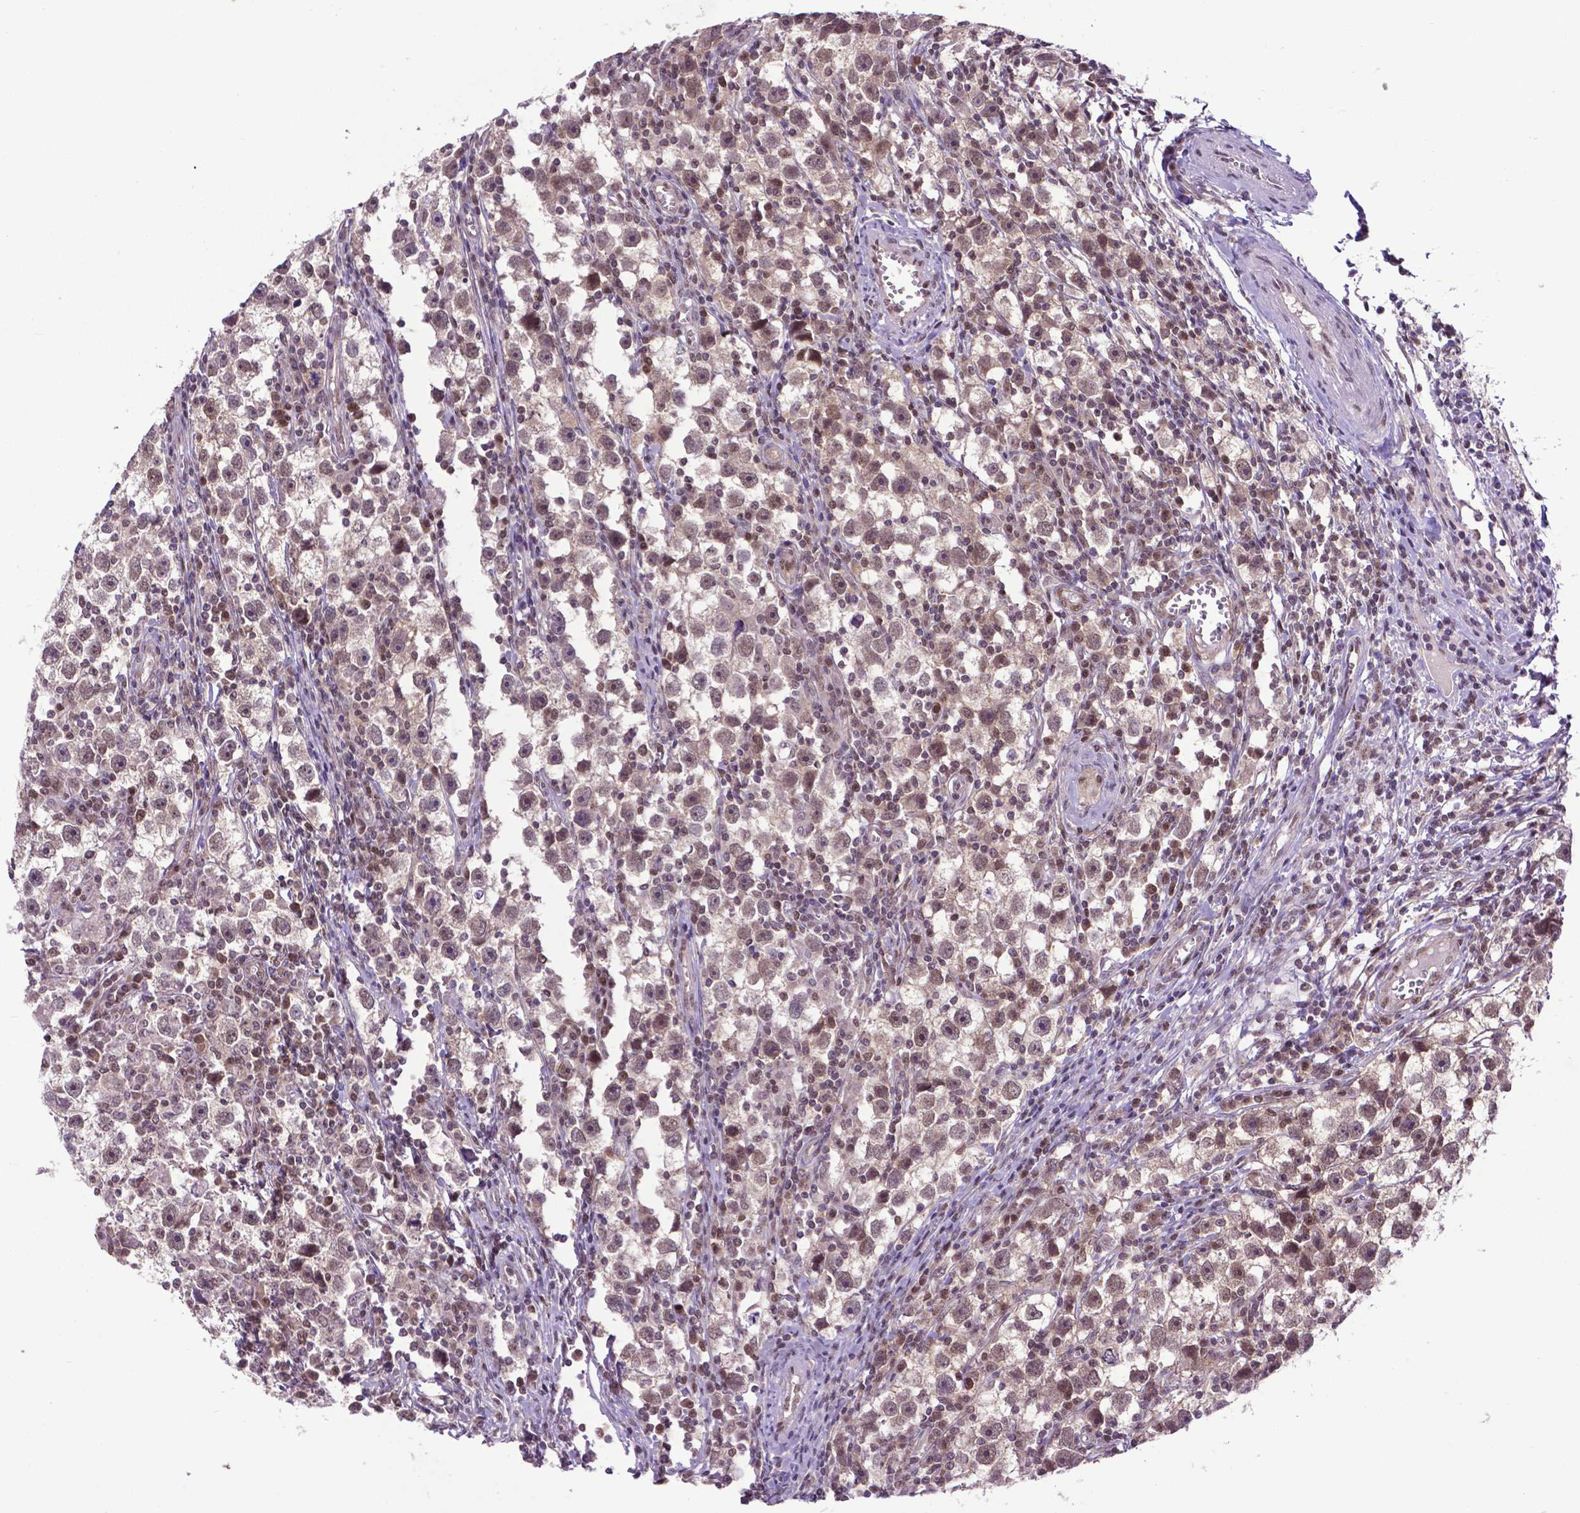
{"staining": {"intensity": "weak", "quantity": "25%-75%", "location": "nuclear"}, "tissue": "testis cancer", "cell_type": "Tumor cells", "image_type": "cancer", "snomed": [{"axis": "morphology", "description": "Seminoma, NOS"}, {"axis": "topography", "description": "Testis"}], "caption": "Testis cancer tissue exhibits weak nuclear staining in about 25%-75% of tumor cells (DAB (3,3'-diaminobenzidine) IHC, brown staining for protein, blue staining for nuclei).", "gene": "FAF1", "patient": {"sex": "male", "age": 30}}